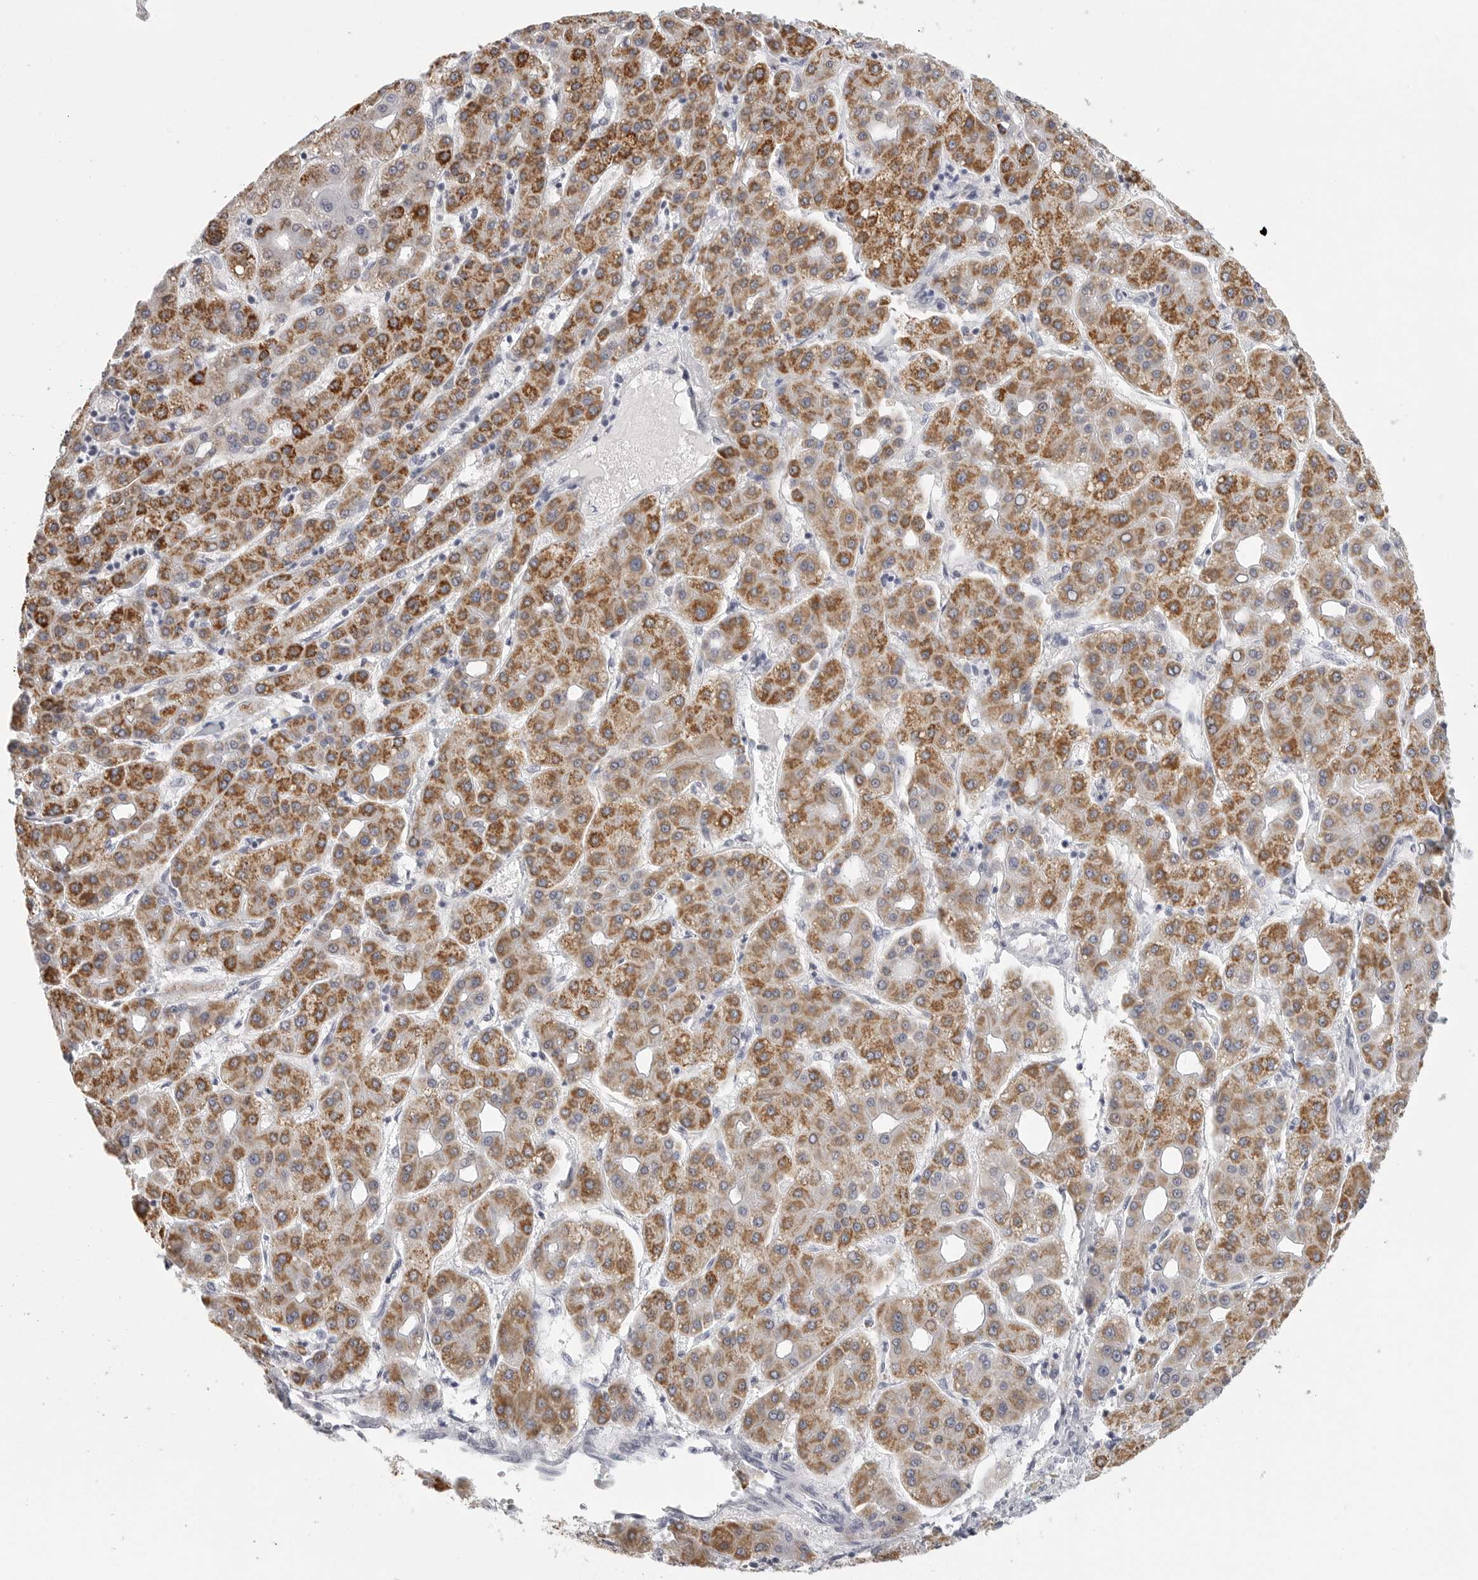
{"staining": {"intensity": "strong", "quantity": ">75%", "location": "cytoplasmic/membranous"}, "tissue": "liver cancer", "cell_type": "Tumor cells", "image_type": "cancer", "snomed": [{"axis": "morphology", "description": "Carcinoma, Hepatocellular, NOS"}, {"axis": "topography", "description": "Liver"}], "caption": "This is an image of IHC staining of liver cancer, which shows strong positivity in the cytoplasmic/membranous of tumor cells.", "gene": "HMGCS2", "patient": {"sex": "male", "age": 65}}